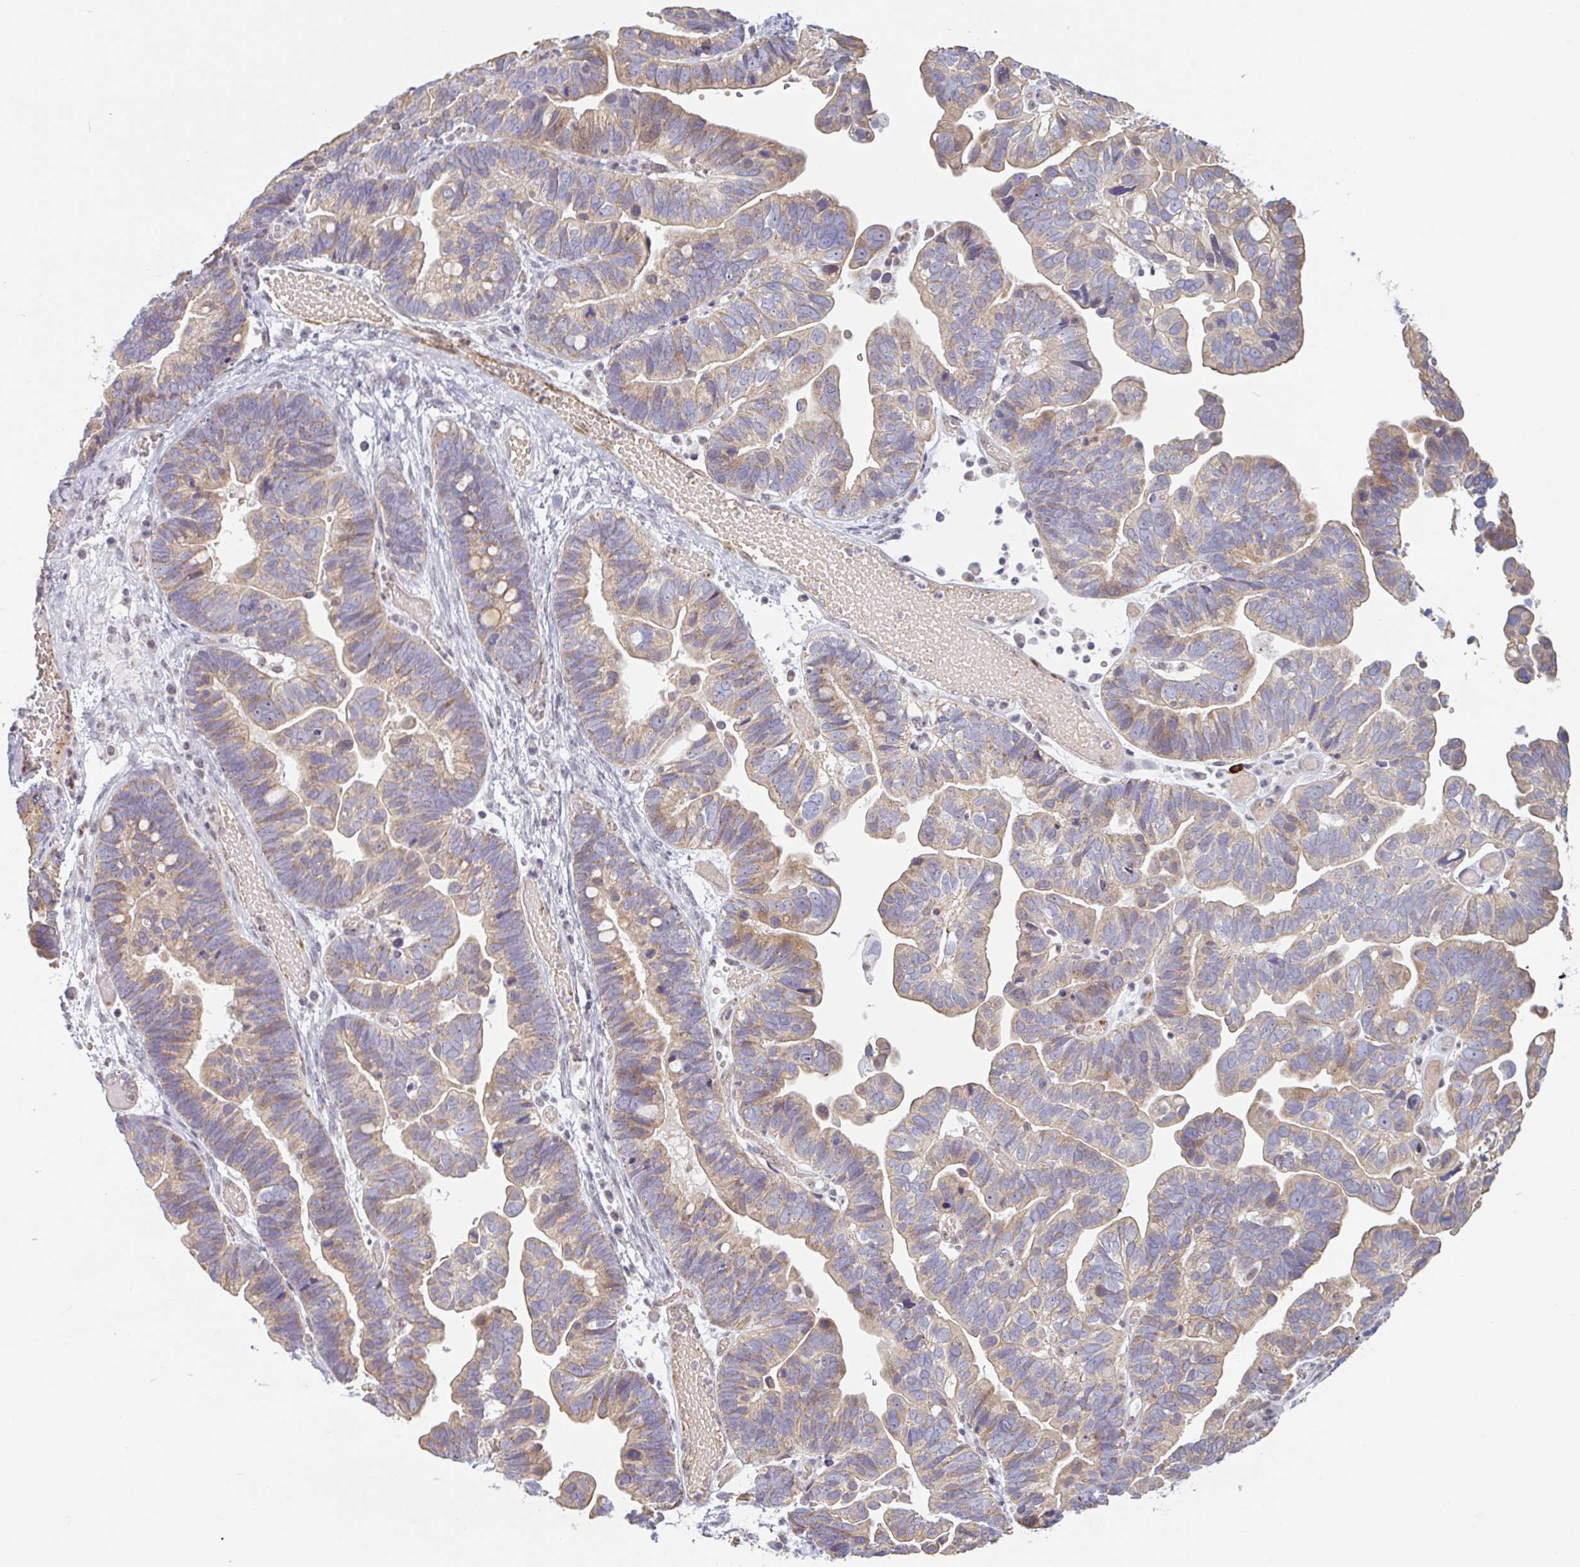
{"staining": {"intensity": "moderate", "quantity": ">75%", "location": "cytoplasmic/membranous"}, "tissue": "ovarian cancer", "cell_type": "Tumor cells", "image_type": "cancer", "snomed": [{"axis": "morphology", "description": "Cystadenocarcinoma, serous, NOS"}, {"axis": "topography", "description": "Ovary"}], "caption": "This histopathology image displays IHC staining of human ovarian cancer (serous cystadenocarcinoma), with medium moderate cytoplasmic/membranous expression in about >75% of tumor cells.", "gene": "TMEM119", "patient": {"sex": "female", "age": 56}}